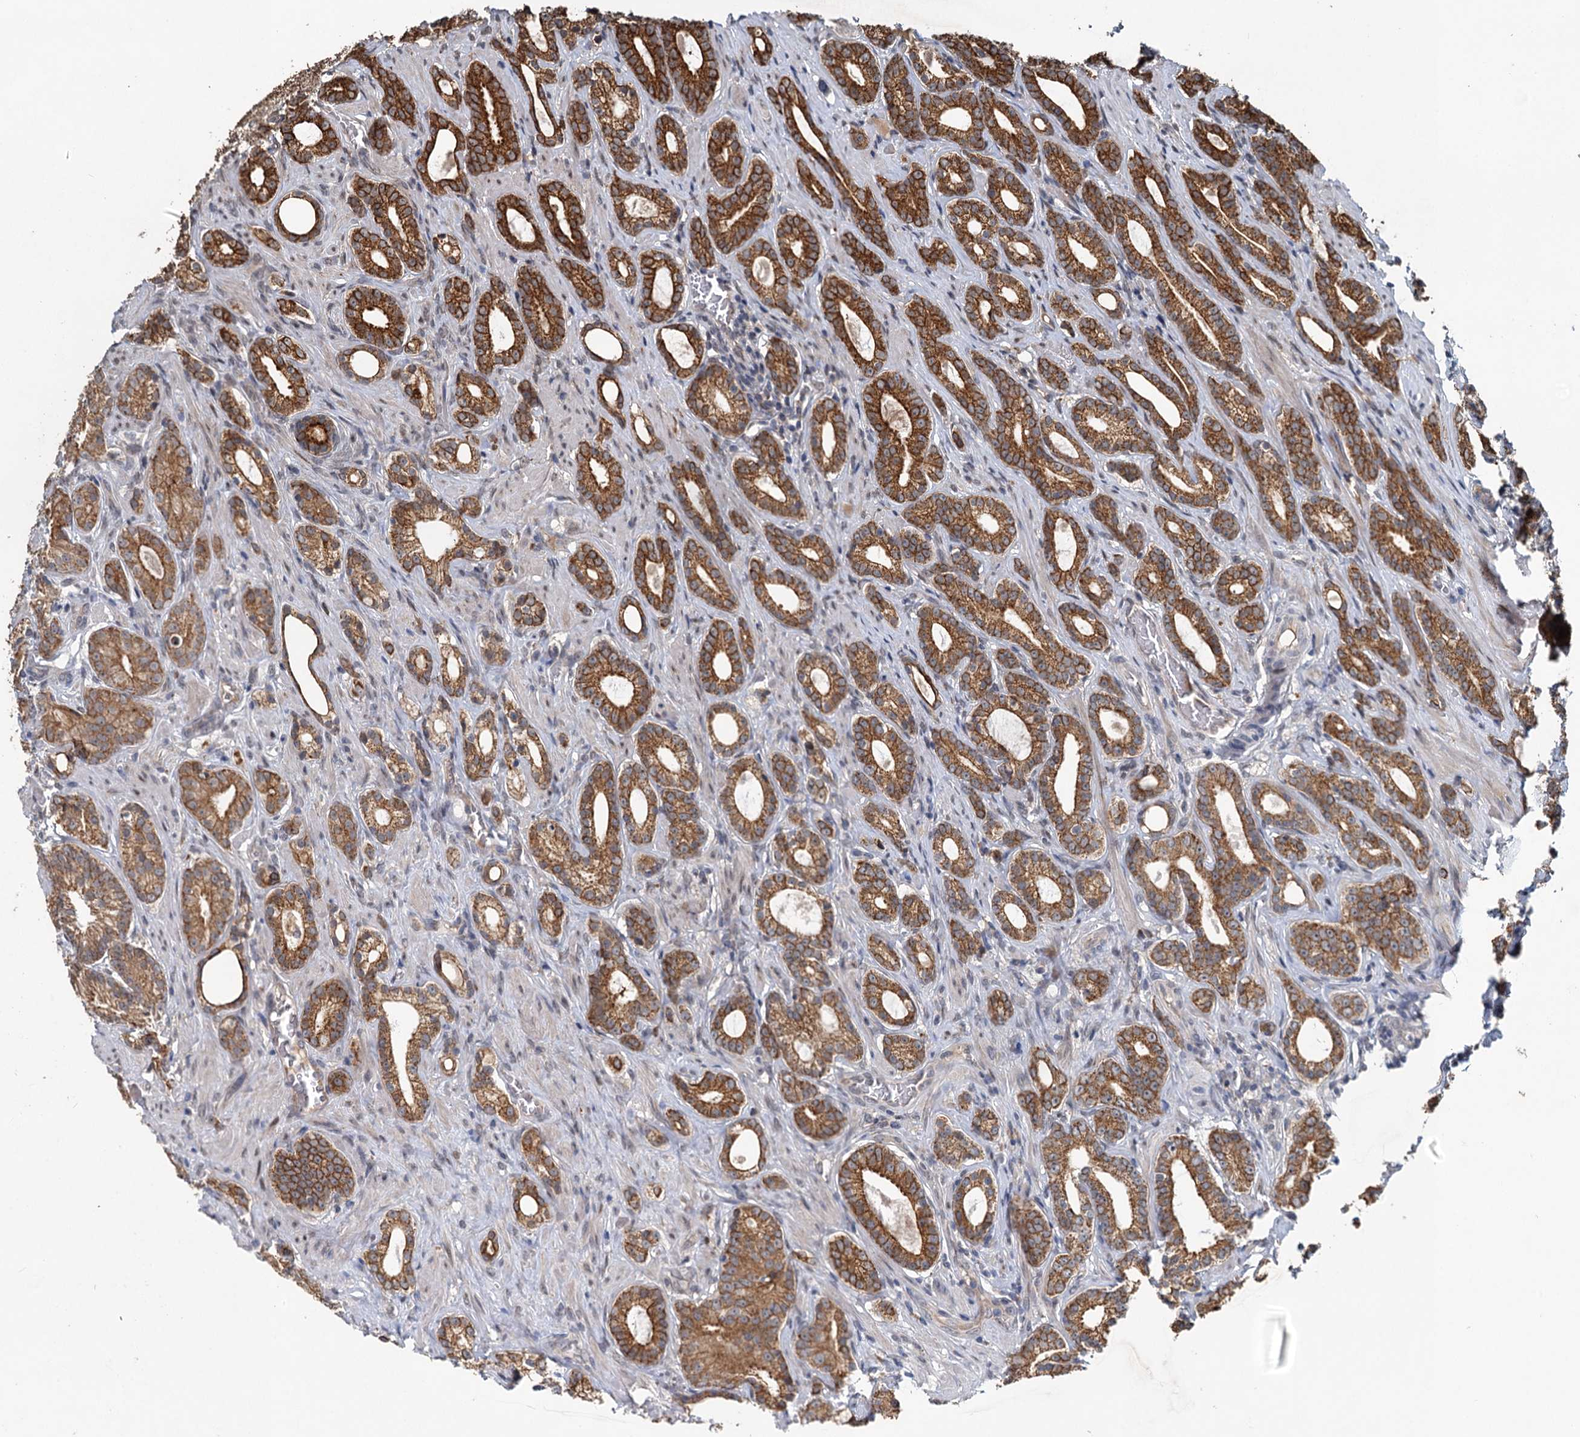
{"staining": {"intensity": "strong", "quantity": ">75%", "location": "cytoplasmic/membranous"}, "tissue": "prostate cancer", "cell_type": "Tumor cells", "image_type": "cancer", "snomed": [{"axis": "morphology", "description": "Adenocarcinoma, Low grade"}, {"axis": "topography", "description": "Prostate"}], "caption": "Adenocarcinoma (low-grade) (prostate) stained for a protein reveals strong cytoplasmic/membranous positivity in tumor cells.", "gene": "RITA1", "patient": {"sex": "male", "age": 71}}